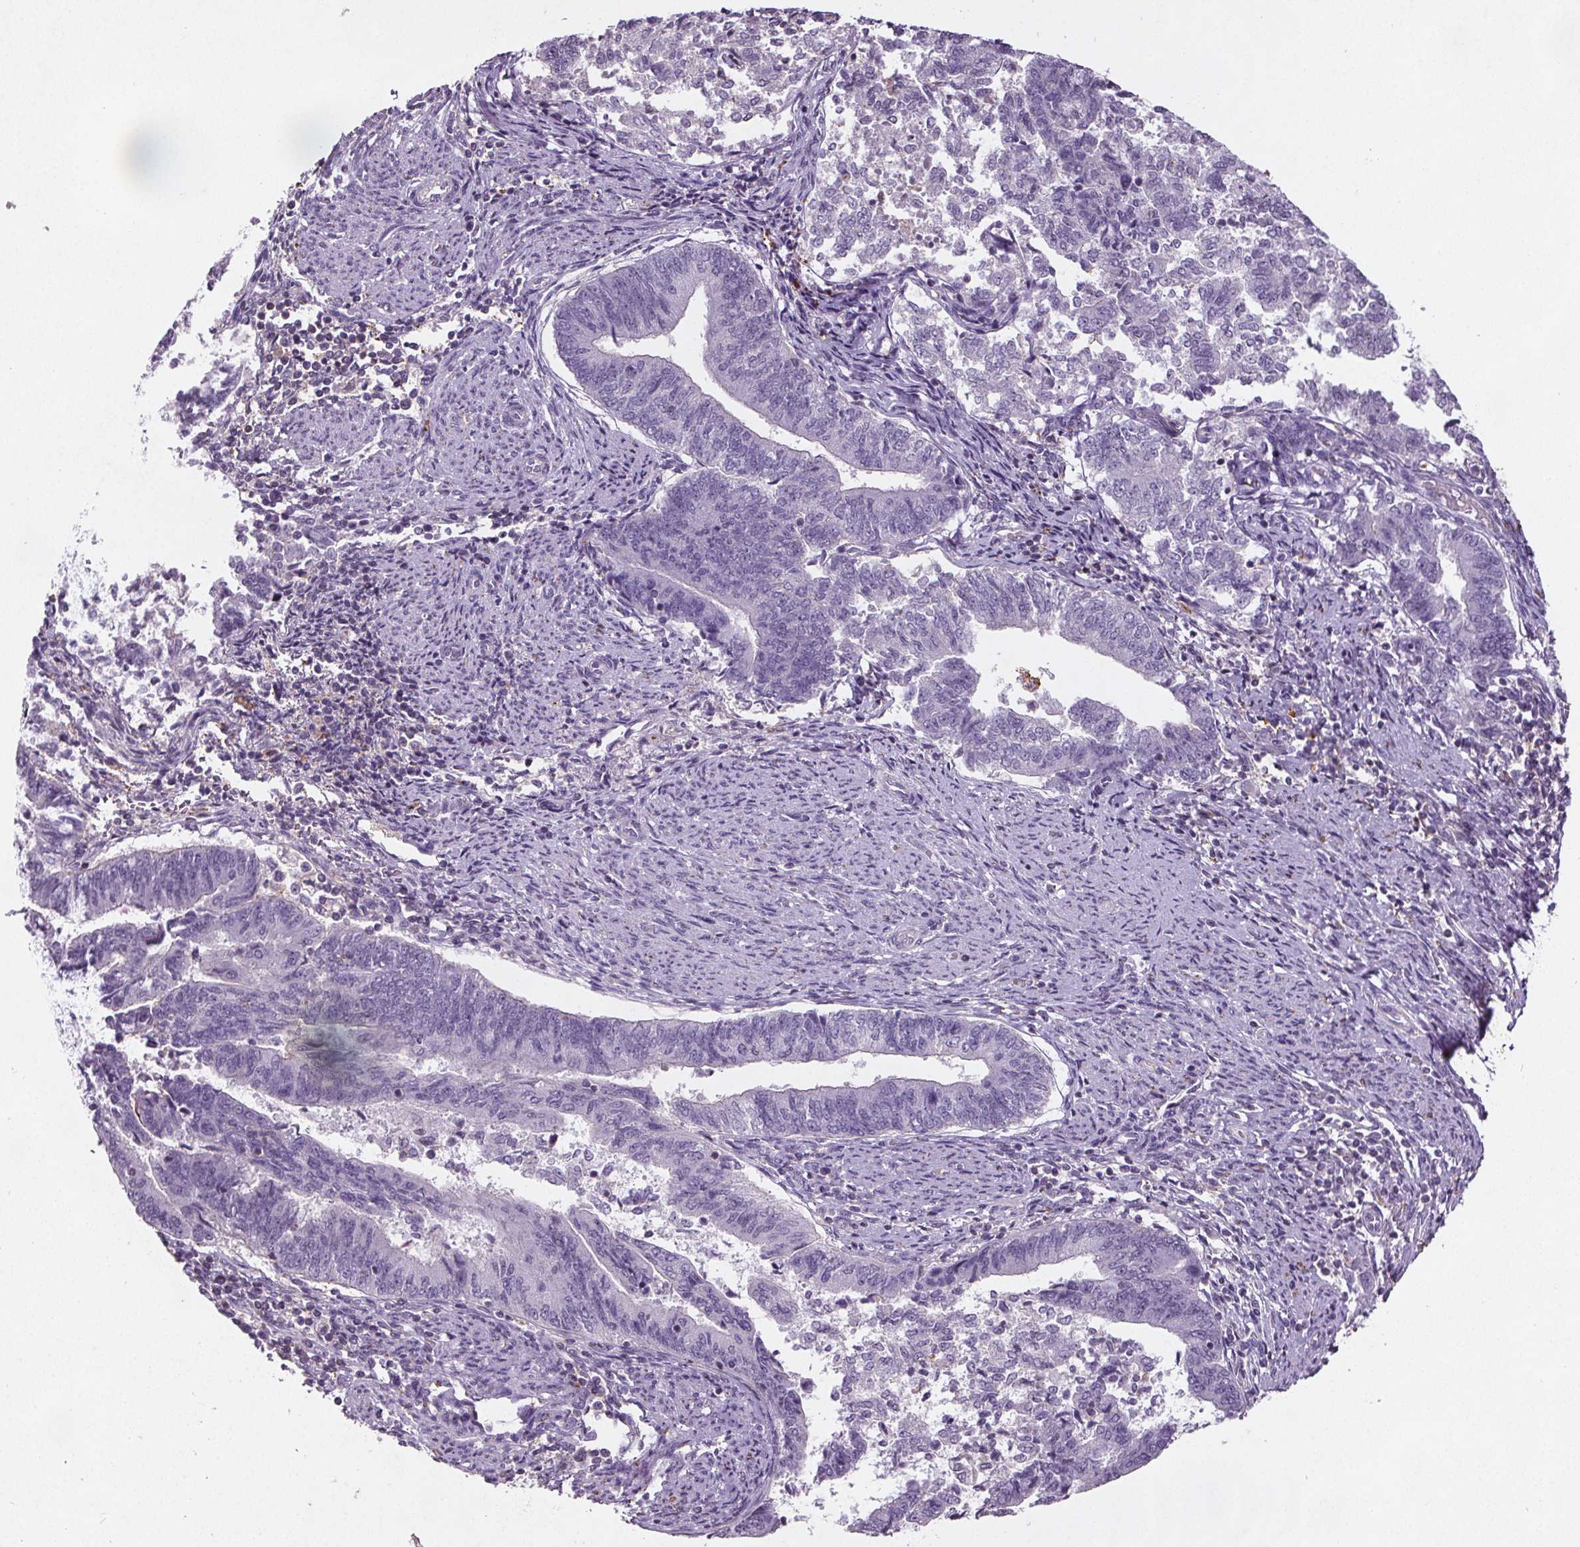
{"staining": {"intensity": "negative", "quantity": "none", "location": "none"}, "tissue": "endometrial cancer", "cell_type": "Tumor cells", "image_type": "cancer", "snomed": [{"axis": "morphology", "description": "Adenocarcinoma, NOS"}, {"axis": "topography", "description": "Endometrium"}], "caption": "Tumor cells are negative for protein expression in human endometrial cancer. Nuclei are stained in blue.", "gene": "C19orf84", "patient": {"sex": "female", "age": 65}}